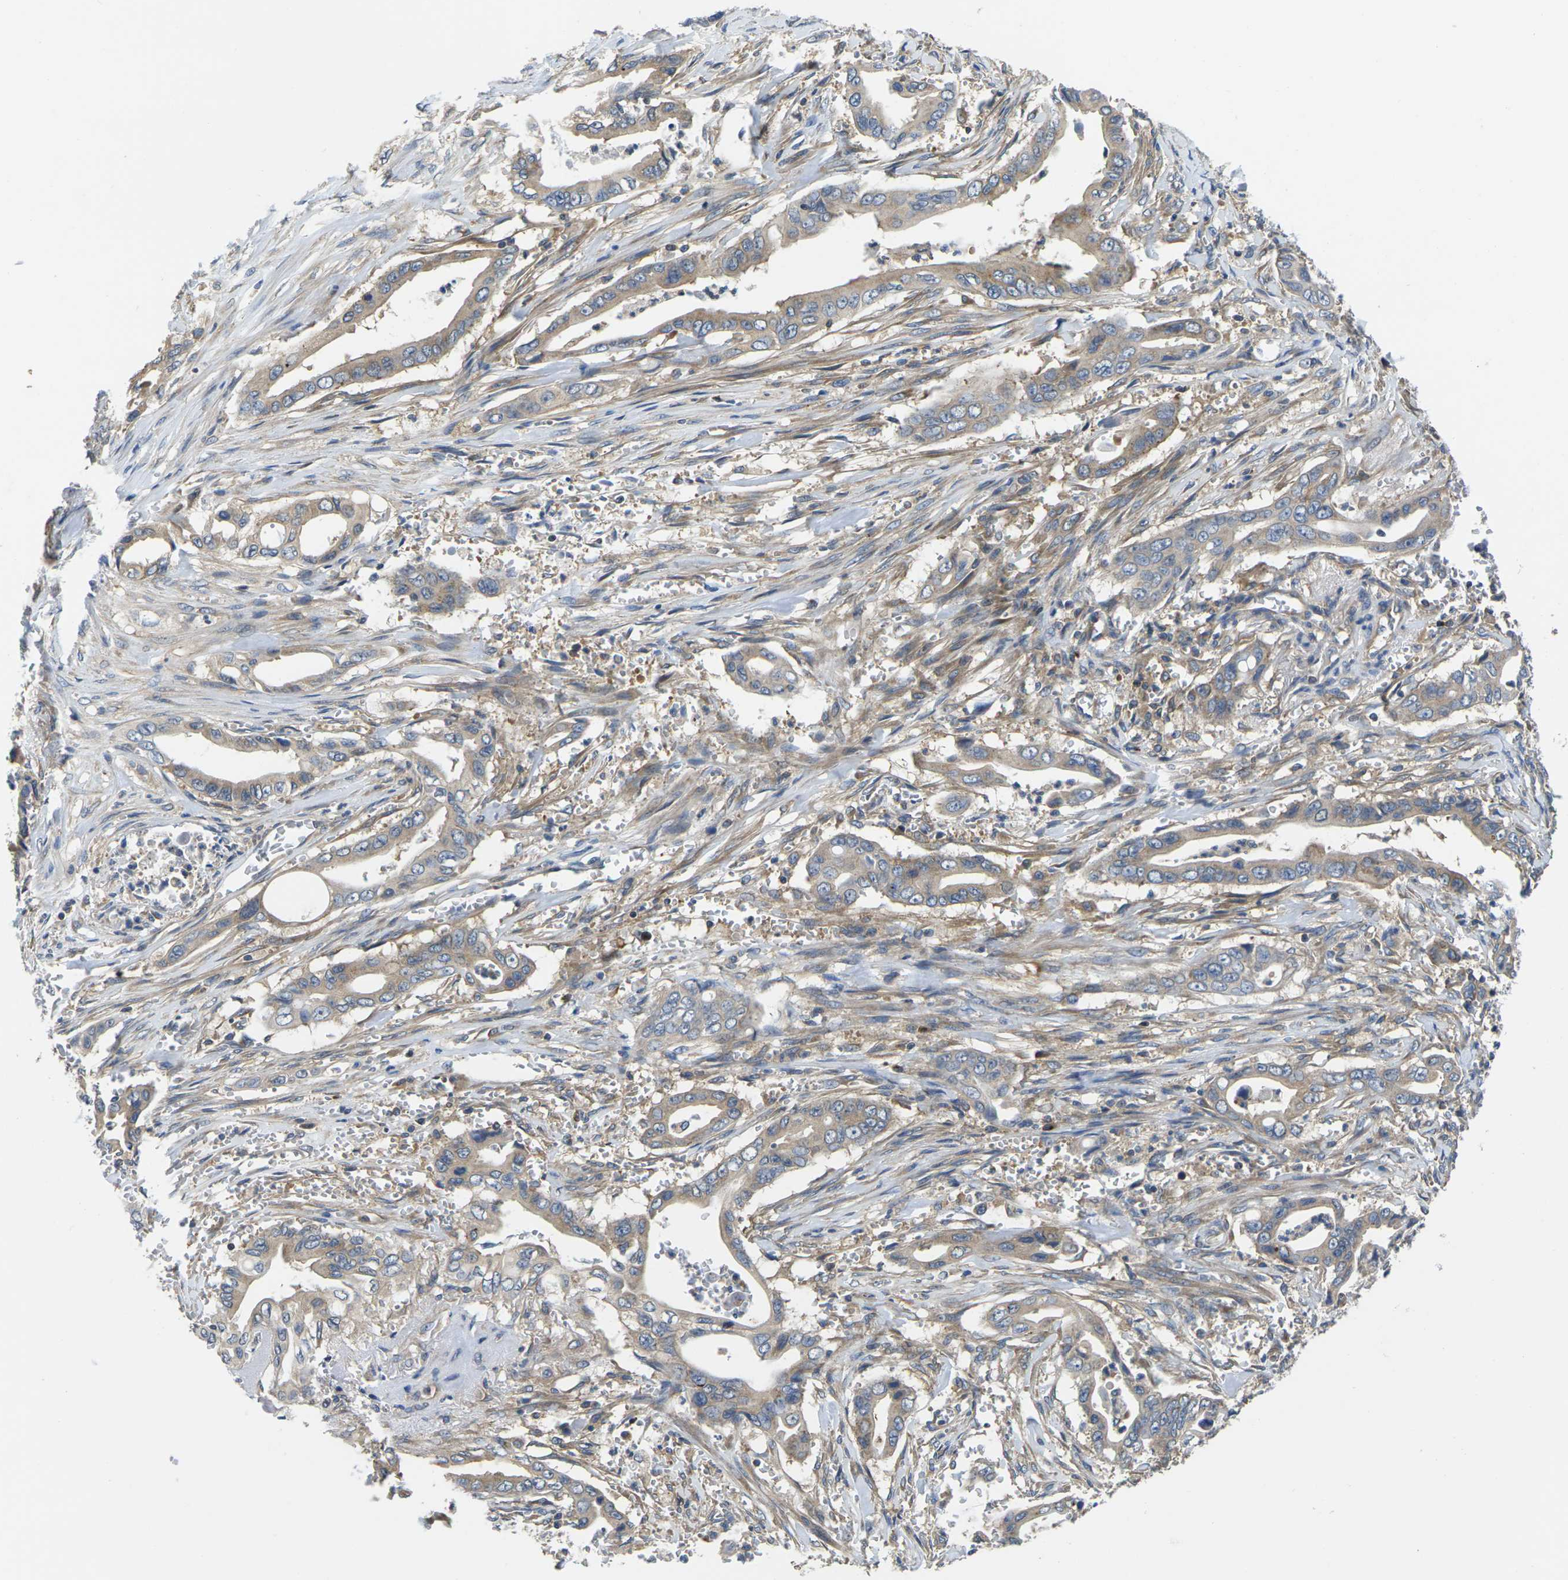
{"staining": {"intensity": "moderate", "quantity": "25%-75%", "location": "cytoplasmic/membranous"}, "tissue": "pancreatic cancer", "cell_type": "Tumor cells", "image_type": "cancer", "snomed": [{"axis": "morphology", "description": "Adenocarcinoma, NOS"}, {"axis": "topography", "description": "Pancreas"}], "caption": "This photomicrograph exhibits pancreatic cancer stained with IHC to label a protein in brown. The cytoplasmic/membranous of tumor cells show moderate positivity for the protein. Nuclei are counter-stained blue.", "gene": "TMCC2", "patient": {"sex": "male", "age": 59}}